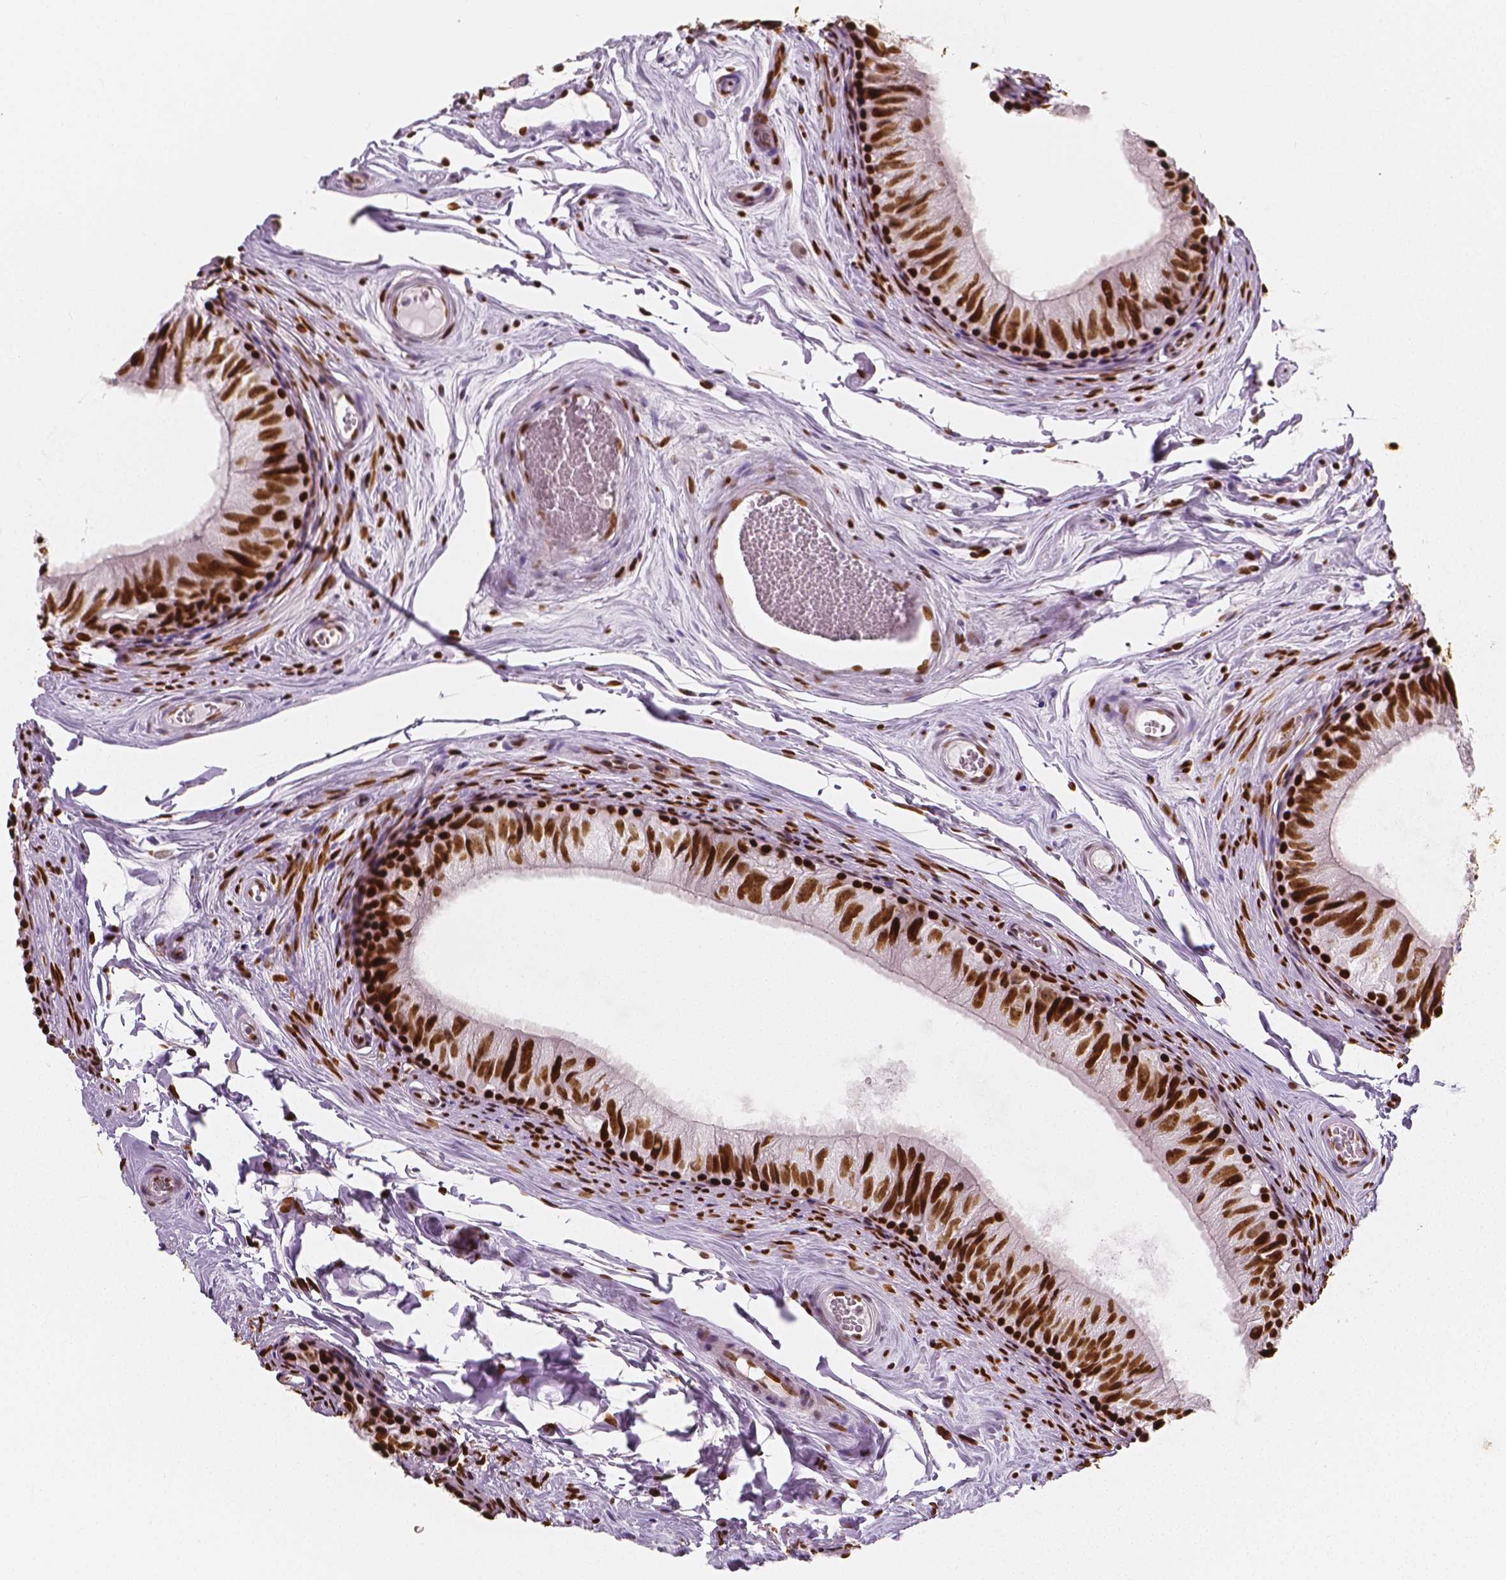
{"staining": {"intensity": "strong", "quantity": ">75%", "location": "nuclear"}, "tissue": "epididymis", "cell_type": "Glandular cells", "image_type": "normal", "snomed": [{"axis": "morphology", "description": "Normal tissue, NOS"}, {"axis": "topography", "description": "Epididymis"}], "caption": "Immunohistochemical staining of normal human epididymis displays high levels of strong nuclear expression in approximately >75% of glandular cells. Nuclei are stained in blue.", "gene": "NUCKS1", "patient": {"sex": "male", "age": 45}}